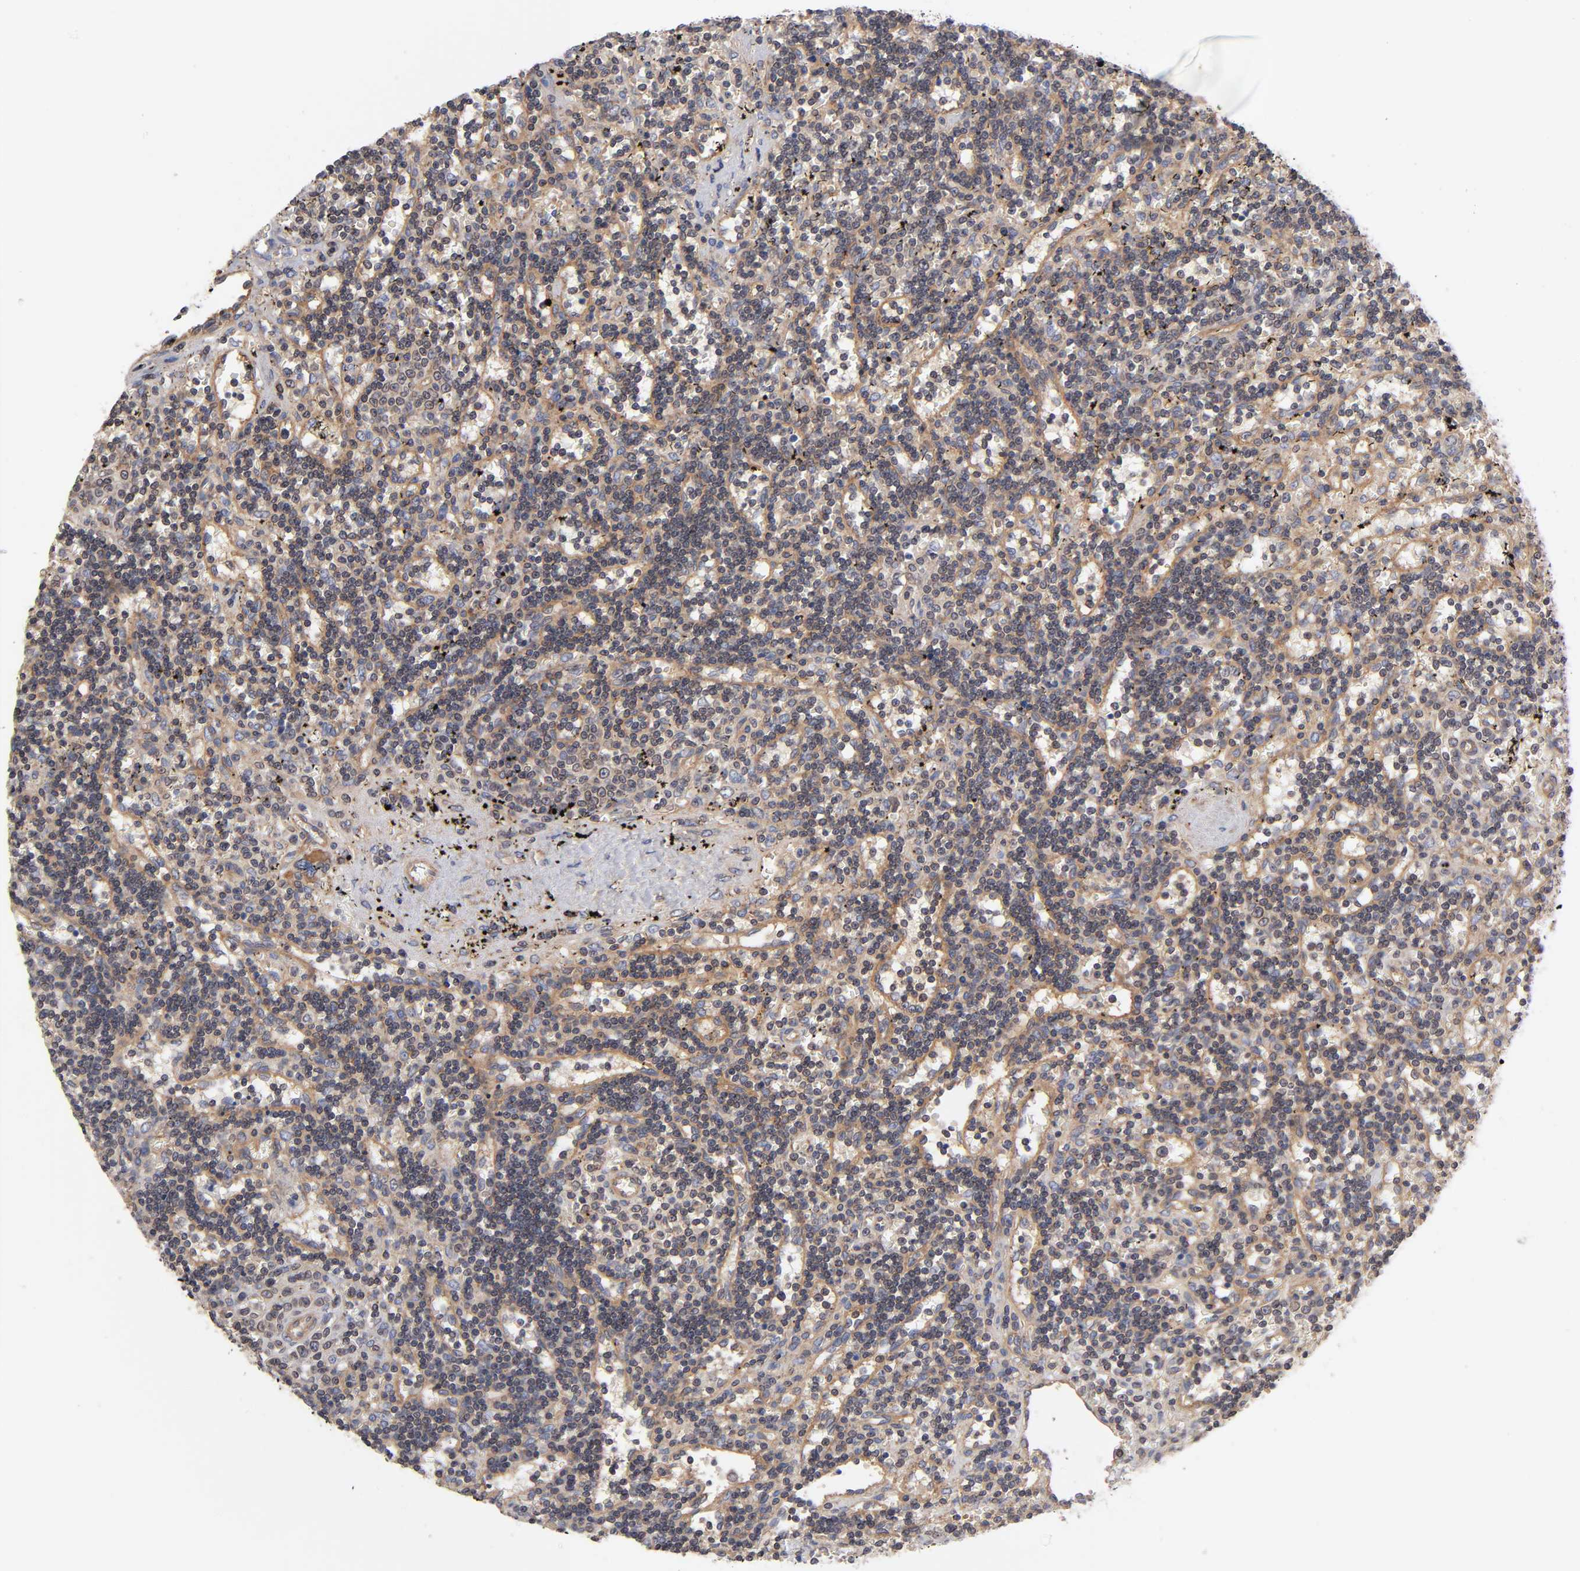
{"staining": {"intensity": "weak", "quantity": "25%-75%", "location": "cytoplasmic/membranous"}, "tissue": "lymphoma", "cell_type": "Tumor cells", "image_type": "cancer", "snomed": [{"axis": "morphology", "description": "Malignant lymphoma, non-Hodgkin's type, Low grade"}, {"axis": "topography", "description": "Spleen"}], "caption": "Low-grade malignant lymphoma, non-Hodgkin's type tissue reveals weak cytoplasmic/membranous expression in approximately 25%-75% of tumor cells (Brightfield microscopy of DAB IHC at high magnification).", "gene": "STRN3", "patient": {"sex": "male", "age": 60}}